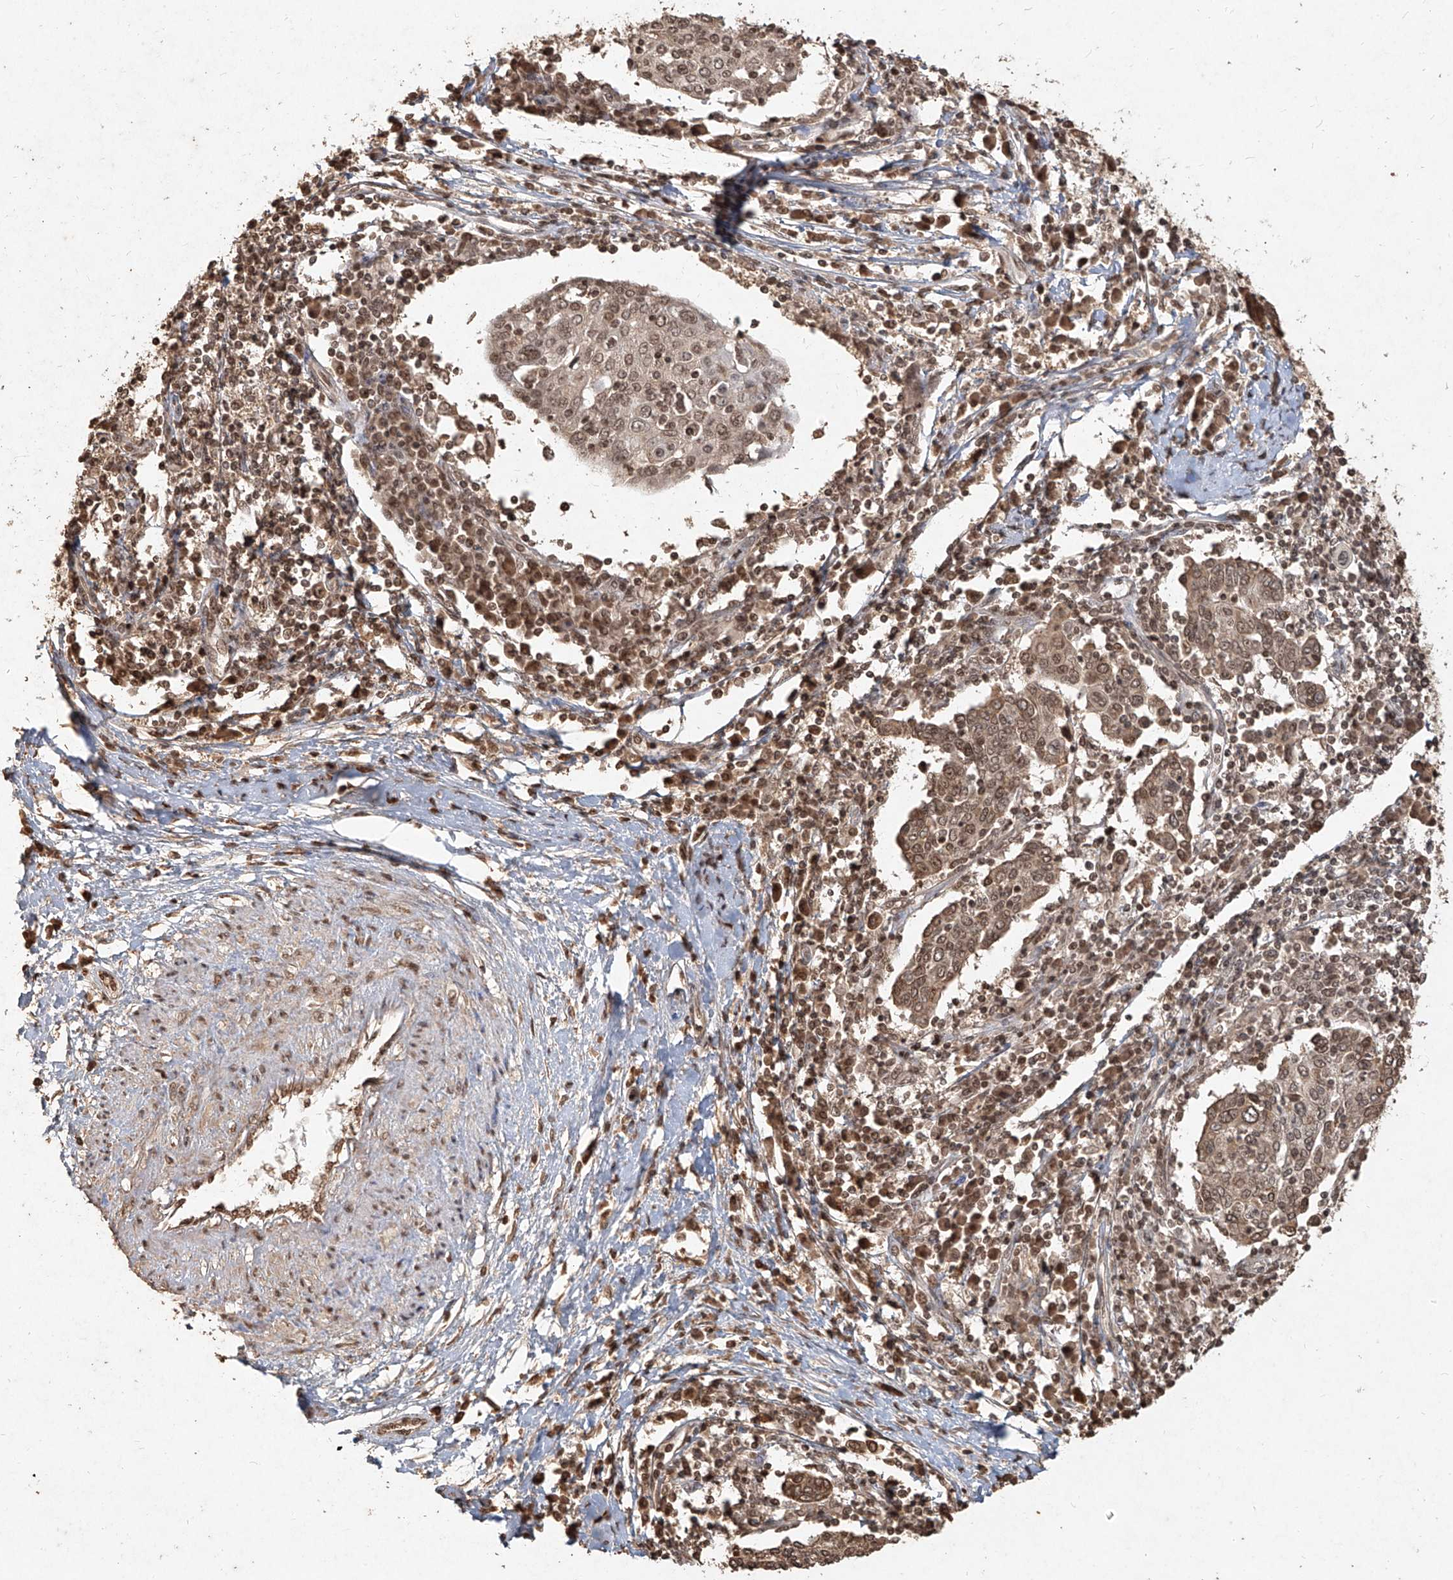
{"staining": {"intensity": "moderate", "quantity": ">75%", "location": "nuclear"}, "tissue": "cervical cancer", "cell_type": "Tumor cells", "image_type": "cancer", "snomed": [{"axis": "morphology", "description": "Squamous cell carcinoma, NOS"}, {"axis": "topography", "description": "Cervix"}], "caption": "This is a histology image of IHC staining of cervical cancer (squamous cell carcinoma), which shows moderate expression in the nuclear of tumor cells.", "gene": "UBE2K", "patient": {"sex": "female", "age": 40}}